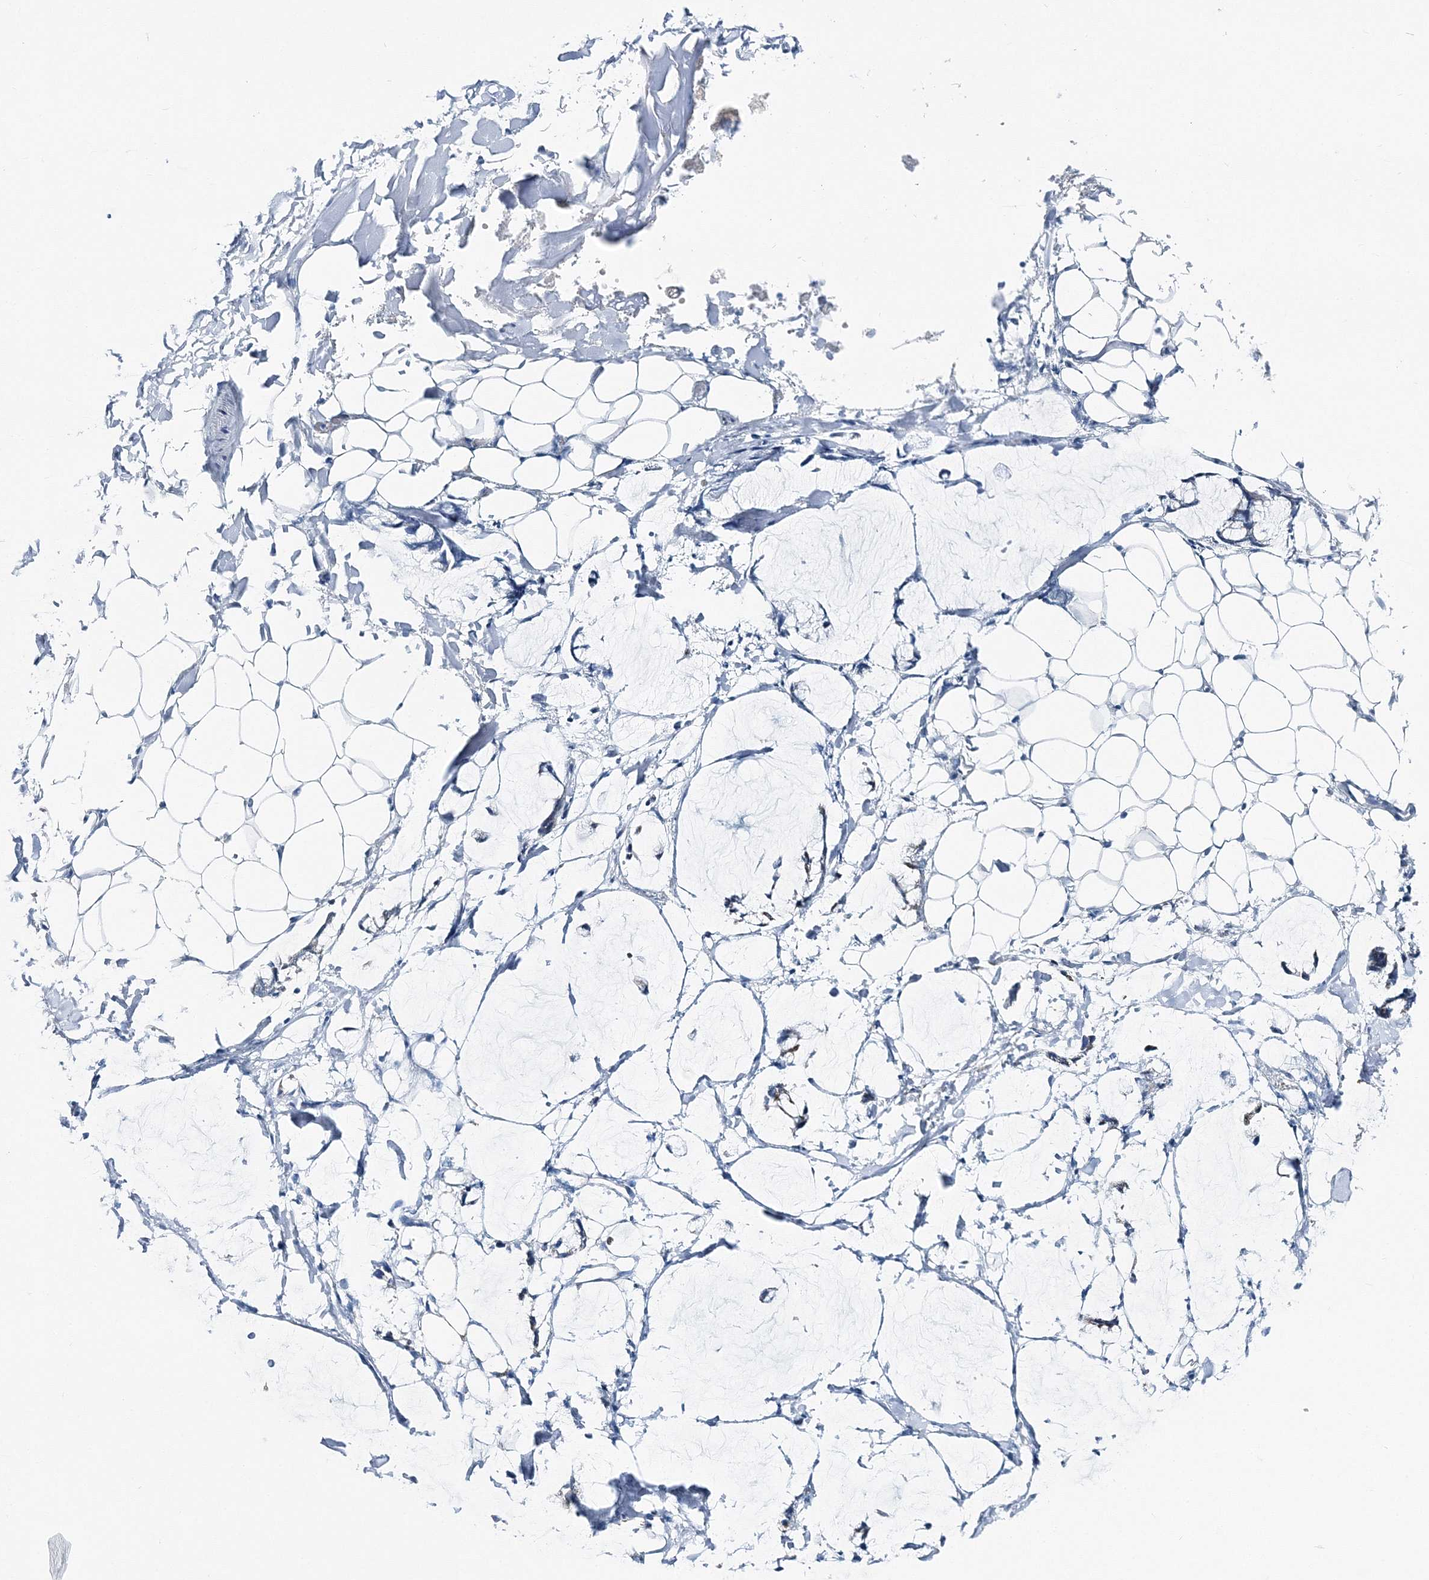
{"staining": {"intensity": "negative", "quantity": "none", "location": "none"}, "tissue": "adipose tissue", "cell_type": "Adipocytes", "image_type": "normal", "snomed": [{"axis": "morphology", "description": "Normal tissue, NOS"}, {"axis": "morphology", "description": "Adenocarcinoma, NOS"}, {"axis": "topography", "description": "Colon"}, {"axis": "topography", "description": "Peripheral nerve tissue"}], "caption": "High magnification brightfield microscopy of benign adipose tissue stained with DAB (brown) and counterstained with hematoxylin (blue): adipocytes show no significant staining. (DAB IHC, high magnification).", "gene": "GABARAPL2", "patient": {"sex": "male", "age": 14}}